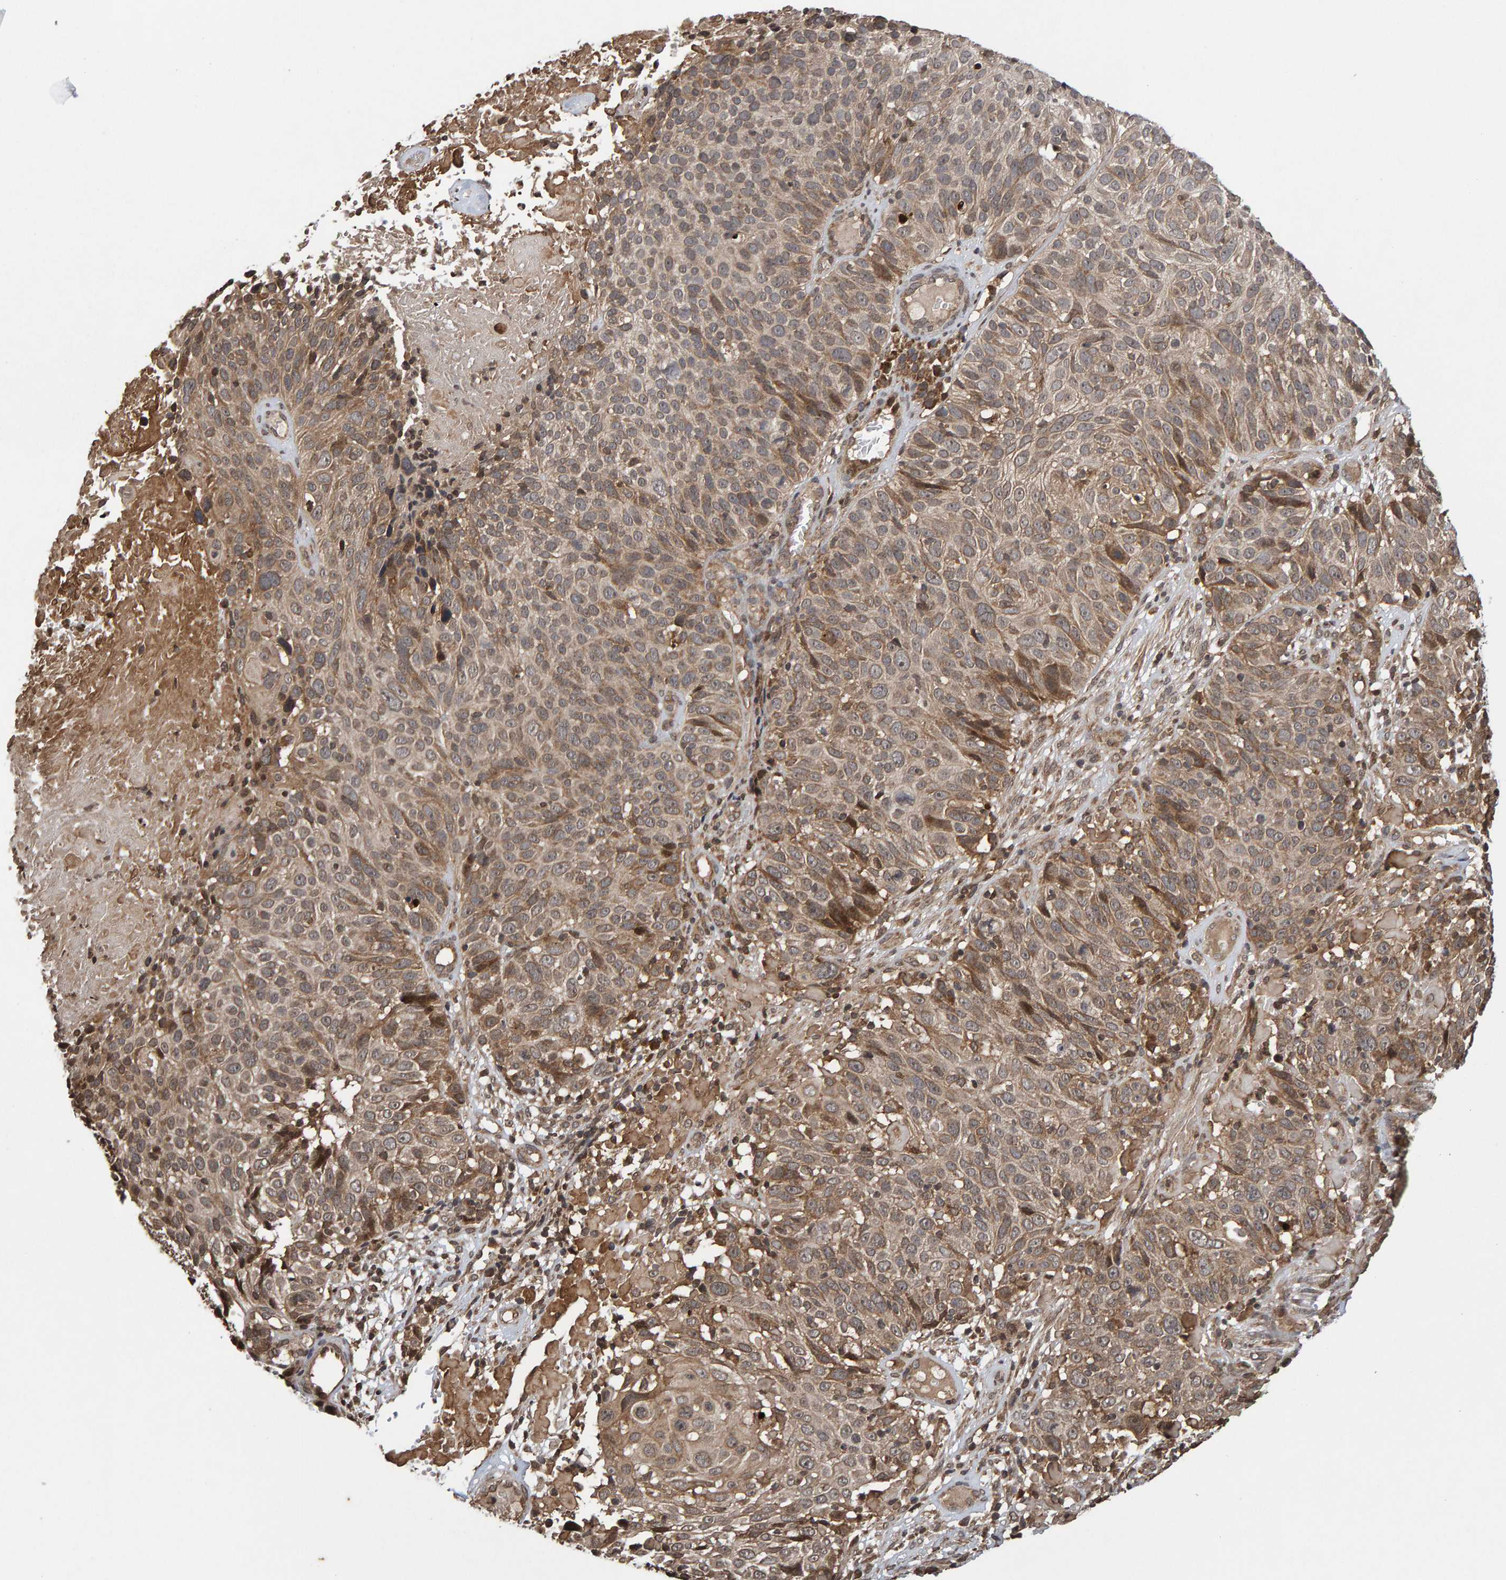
{"staining": {"intensity": "moderate", "quantity": ">75%", "location": "cytoplasmic/membranous"}, "tissue": "cervical cancer", "cell_type": "Tumor cells", "image_type": "cancer", "snomed": [{"axis": "morphology", "description": "Squamous cell carcinoma, NOS"}, {"axis": "topography", "description": "Cervix"}], "caption": "Approximately >75% of tumor cells in cervical cancer demonstrate moderate cytoplasmic/membranous protein expression as visualized by brown immunohistochemical staining.", "gene": "GAB2", "patient": {"sex": "female", "age": 74}}